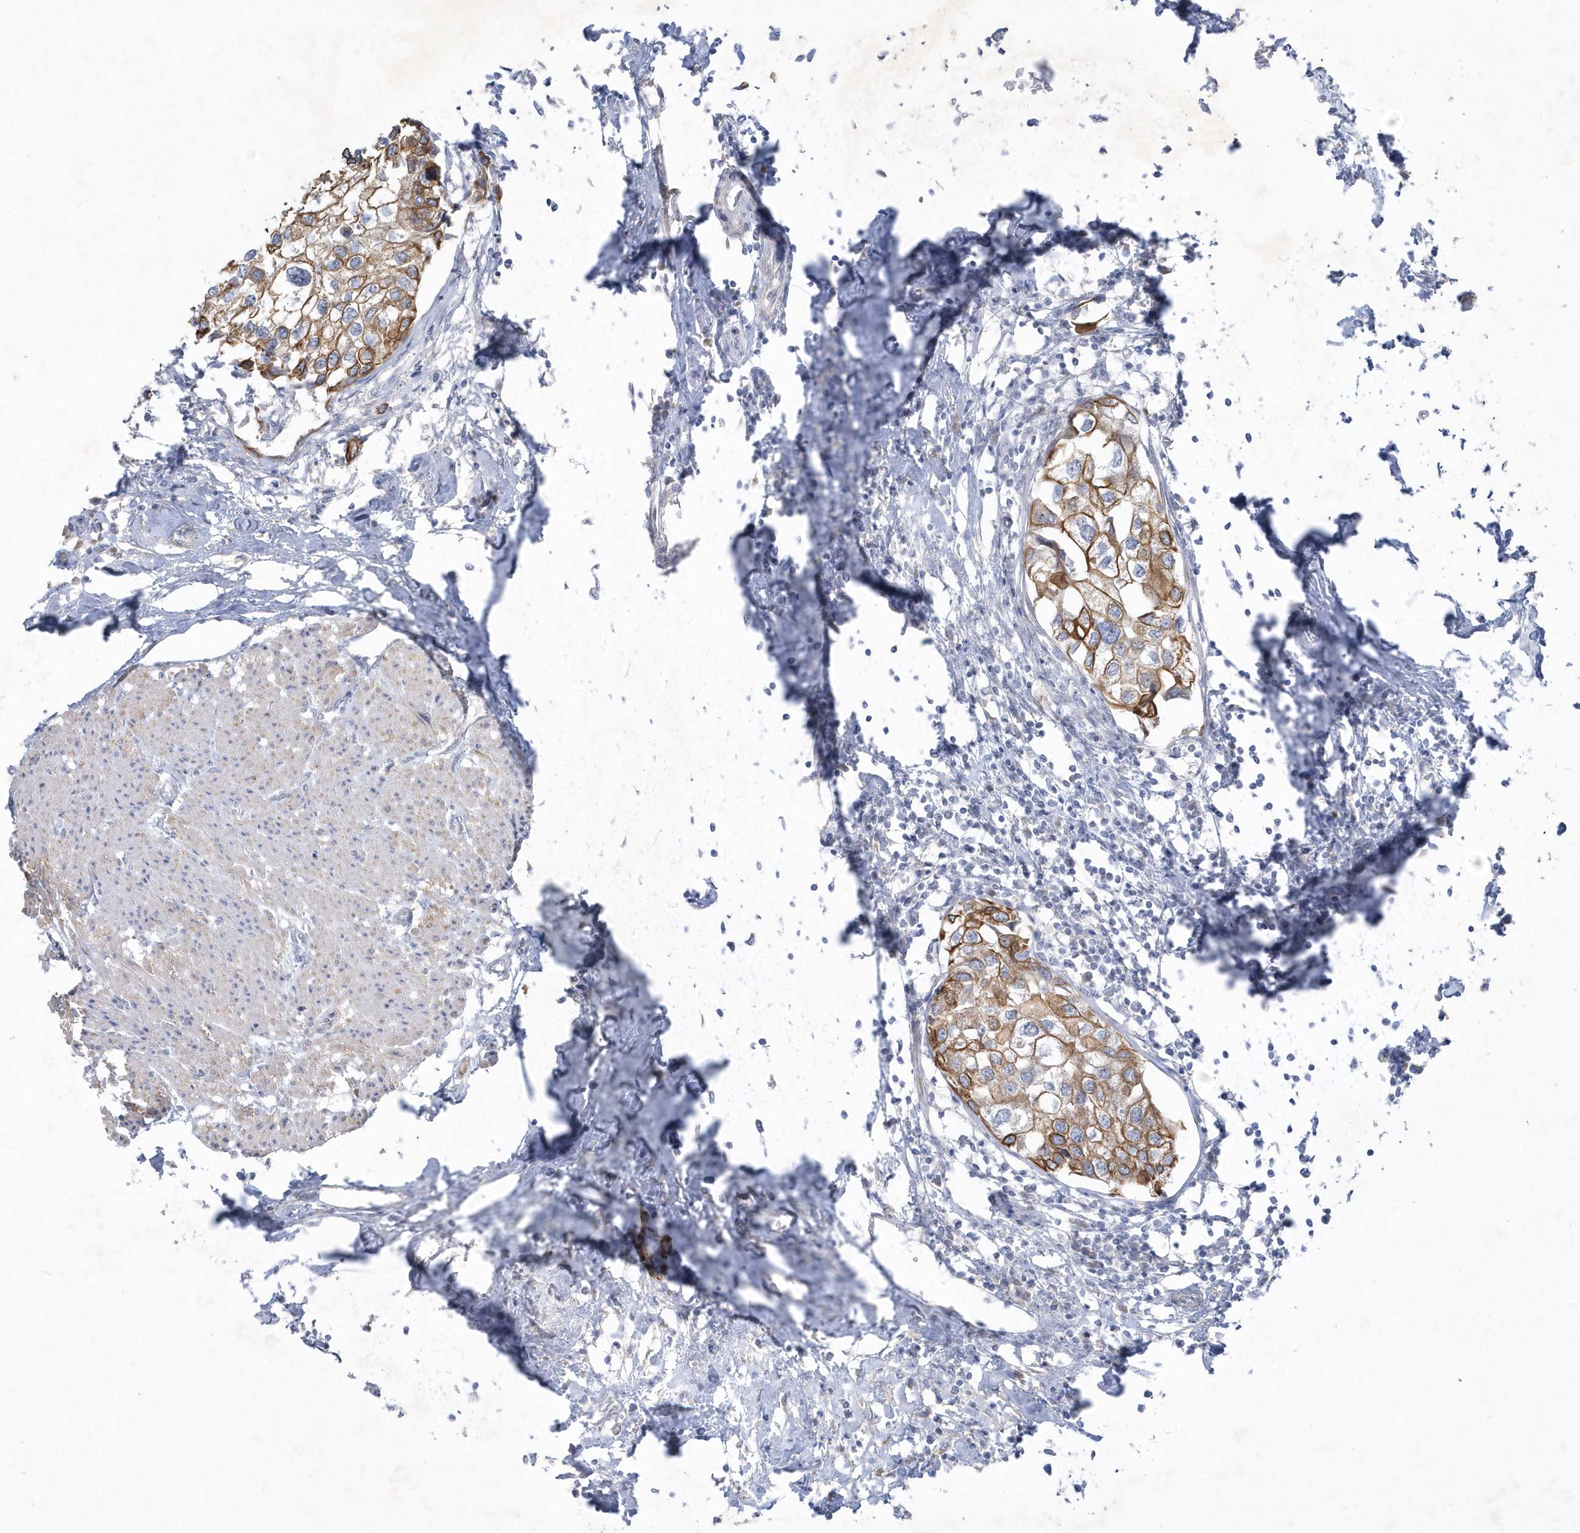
{"staining": {"intensity": "moderate", "quantity": ">75%", "location": "cytoplasmic/membranous"}, "tissue": "urothelial cancer", "cell_type": "Tumor cells", "image_type": "cancer", "snomed": [{"axis": "morphology", "description": "Urothelial carcinoma, High grade"}, {"axis": "topography", "description": "Urinary bladder"}], "caption": "There is medium levels of moderate cytoplasmic/membranous staining in tumor cells of urothelial cancer, as demonstrated by immunohistochemical staining (brown color).", "gene": "LARS1", "patient": {"sex": "male", "age": 64}}